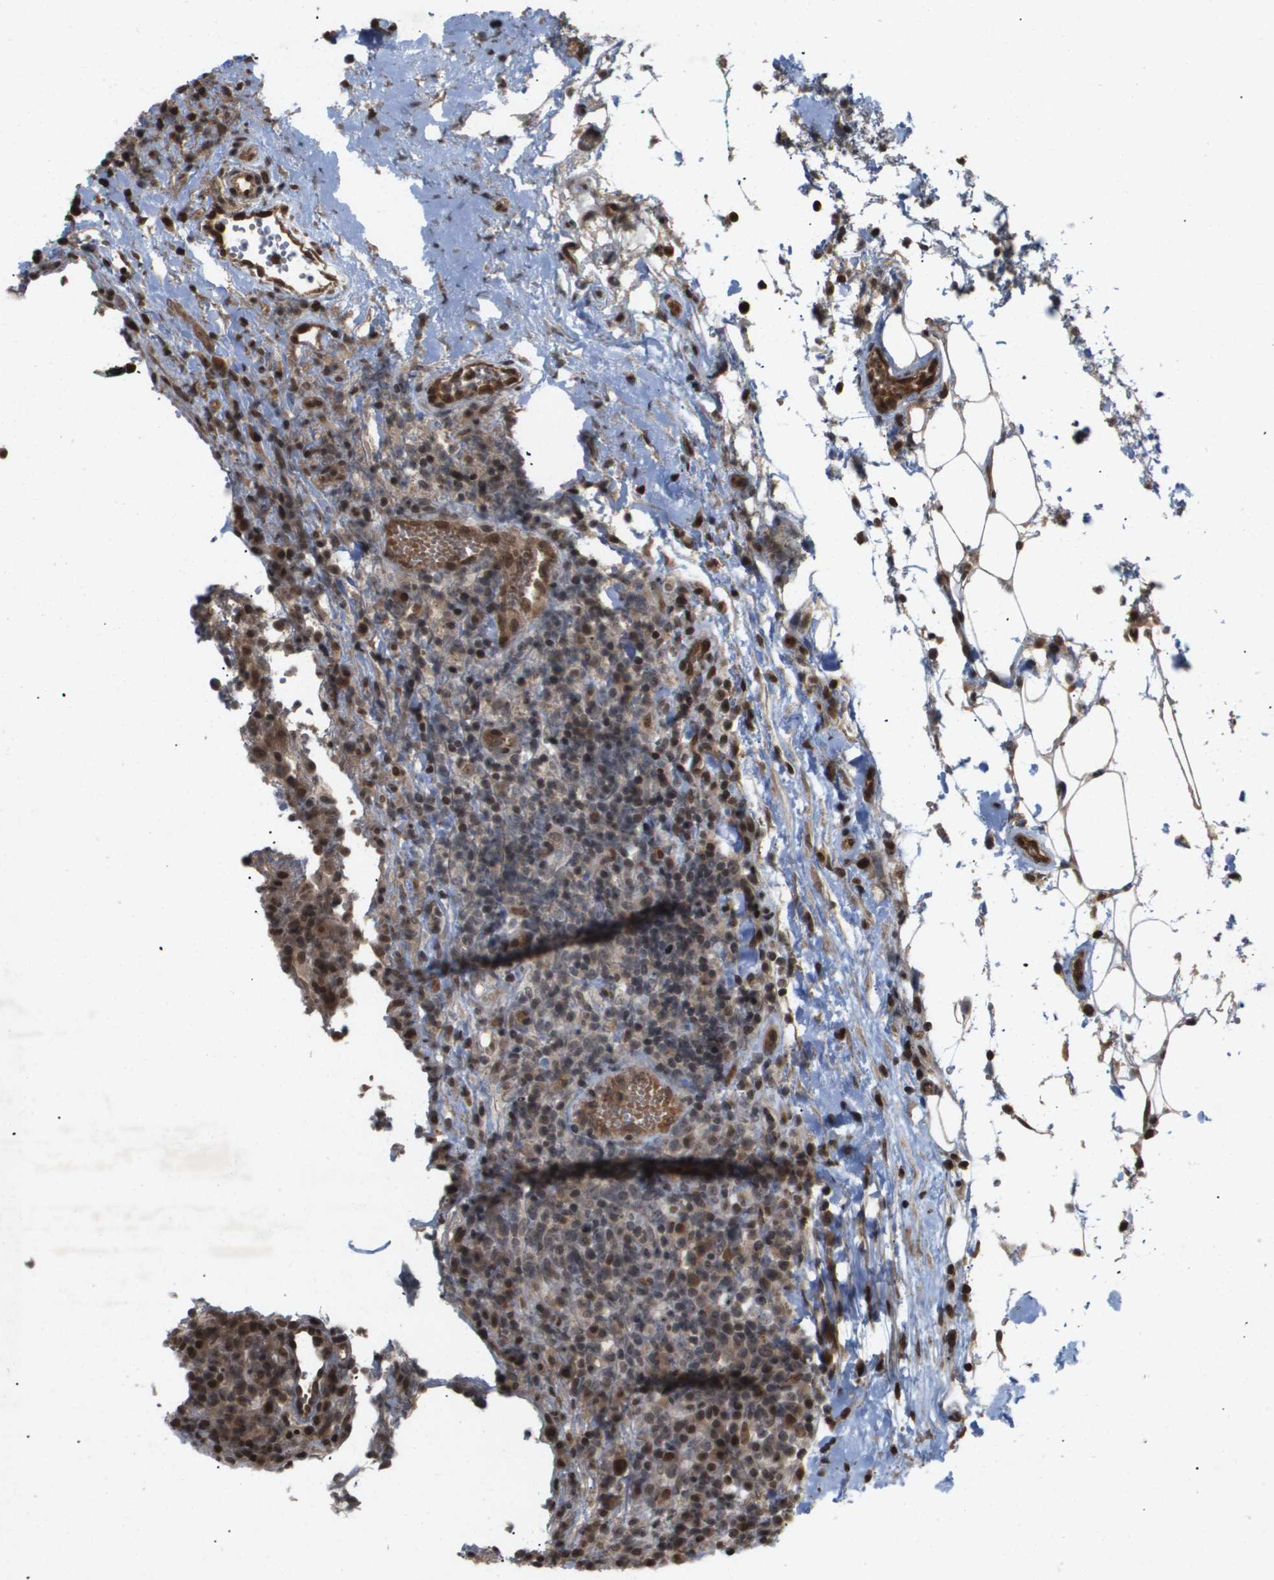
{"staining": {"intensity": "moderate", "quantity": "25%-75%", "location": "nuclear"}, "tissue": "lymphoma", "cell_type": "Tumor cells", "image_type": "cancer", "snomed": [{"axis": "morphology", "description": "Malignant lymphoma, non-Hodgkin's type, High grade"}, {"axis": "topography", "description": "Lymph node"}], "caption": "An image of malignant lymphoma, non-Hodgkin's type (high-grade) stained for a protein displays moderate nuclear brown staining in tumor cells.", "gene": "HSPA6", "patient": {"sex": "female", "age": 76}}